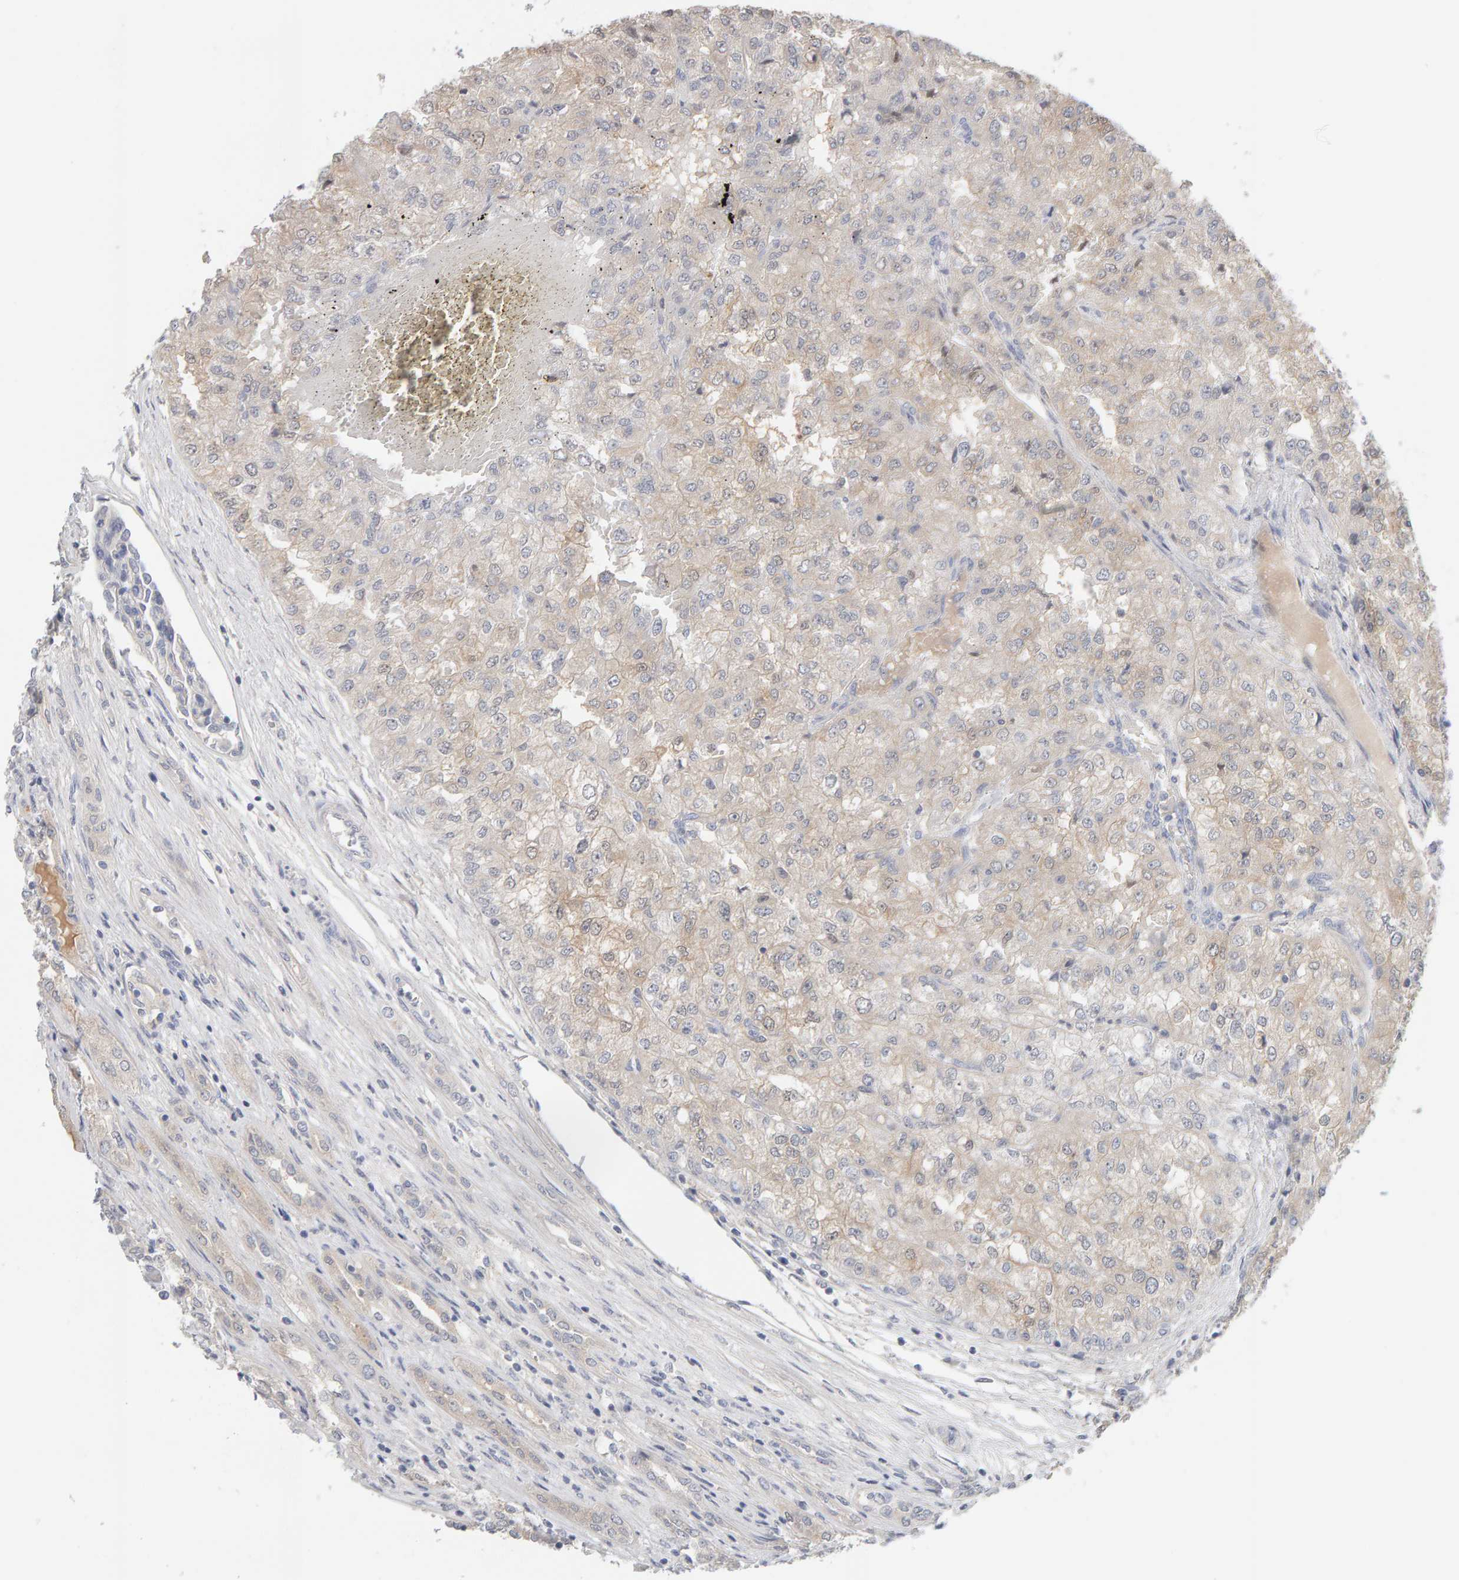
{"staining": {"intensity": "weak", "quantity": "<25%", "location": "cytoplasmic/membranous"}, "tissue": "renal cancer", "cell_type": "Tumor cells", "image_type": "cancer", "snomed": [{"axis": "morphology", "description": "Adenocarcinoma, NOS"}, {"axis": "topography", "description": "Kidney"}], "caption": "Renal cancer (adenocarcinoma) stained for a protein using immunohistochemistry shows no staining tumor cells.", "gene": "GFUS", "patient": {"sex": "female", "age": 54}}